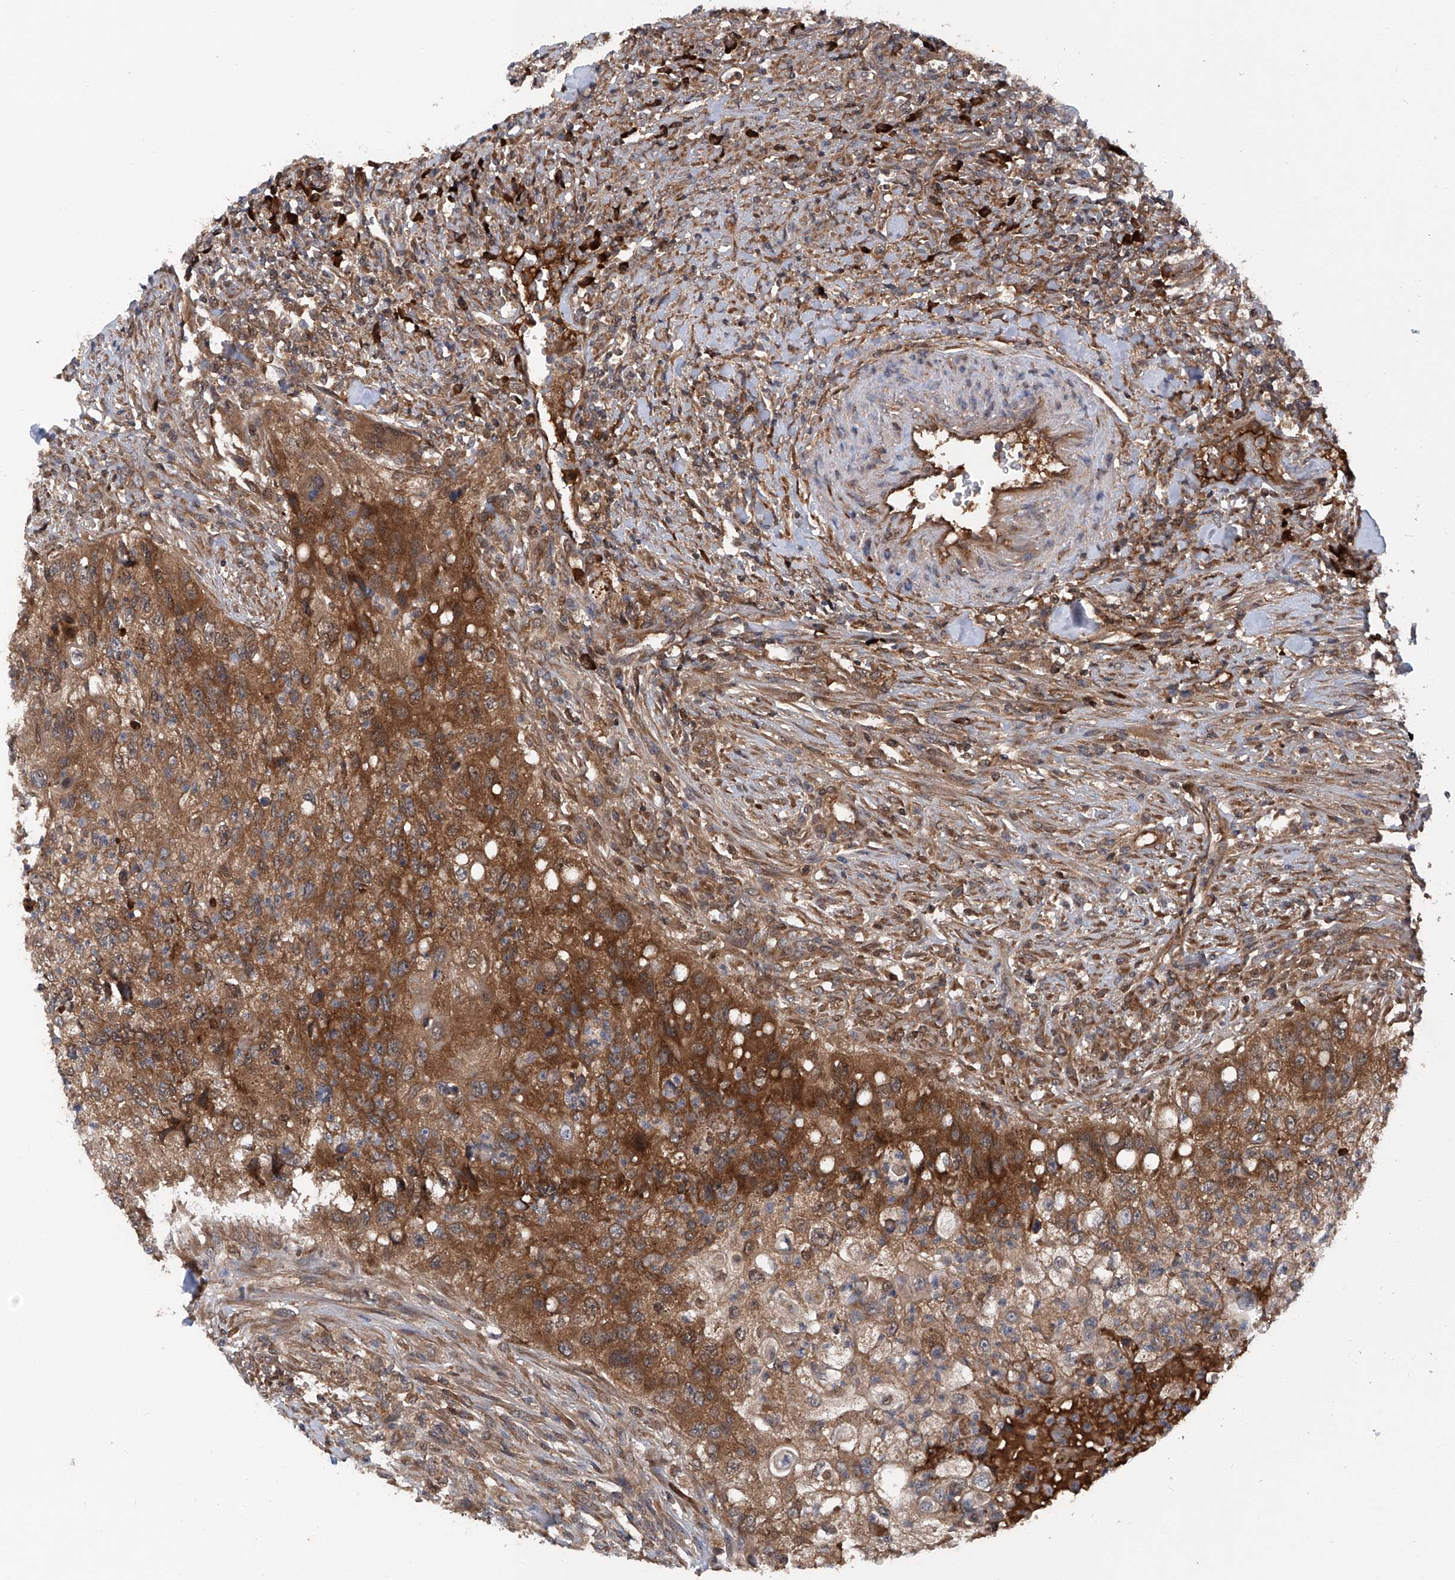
{"staining": {"intensity": "strong", "quantity": ">75%", "location": "cytoplasmic/membranous"}, "tissue": "urothelial cancer", "cell_type": "Tumor cells", "image_type": "cancer", "snomed": [{"axis": "morphology", "description": "Urothelial carcinoma, High grade"}, {"axis": "topography", "description": "Urinary bladder"}], "caption": "The image displays a brown stain indicating the presence of a protein in the cytoplasmic/membranous of tumor cells in urothelial cancer. (IHC, brightfield microscopy, high magnification).", "gene": "ASCC3", "patient": {"sex": "female", "age": 60}}